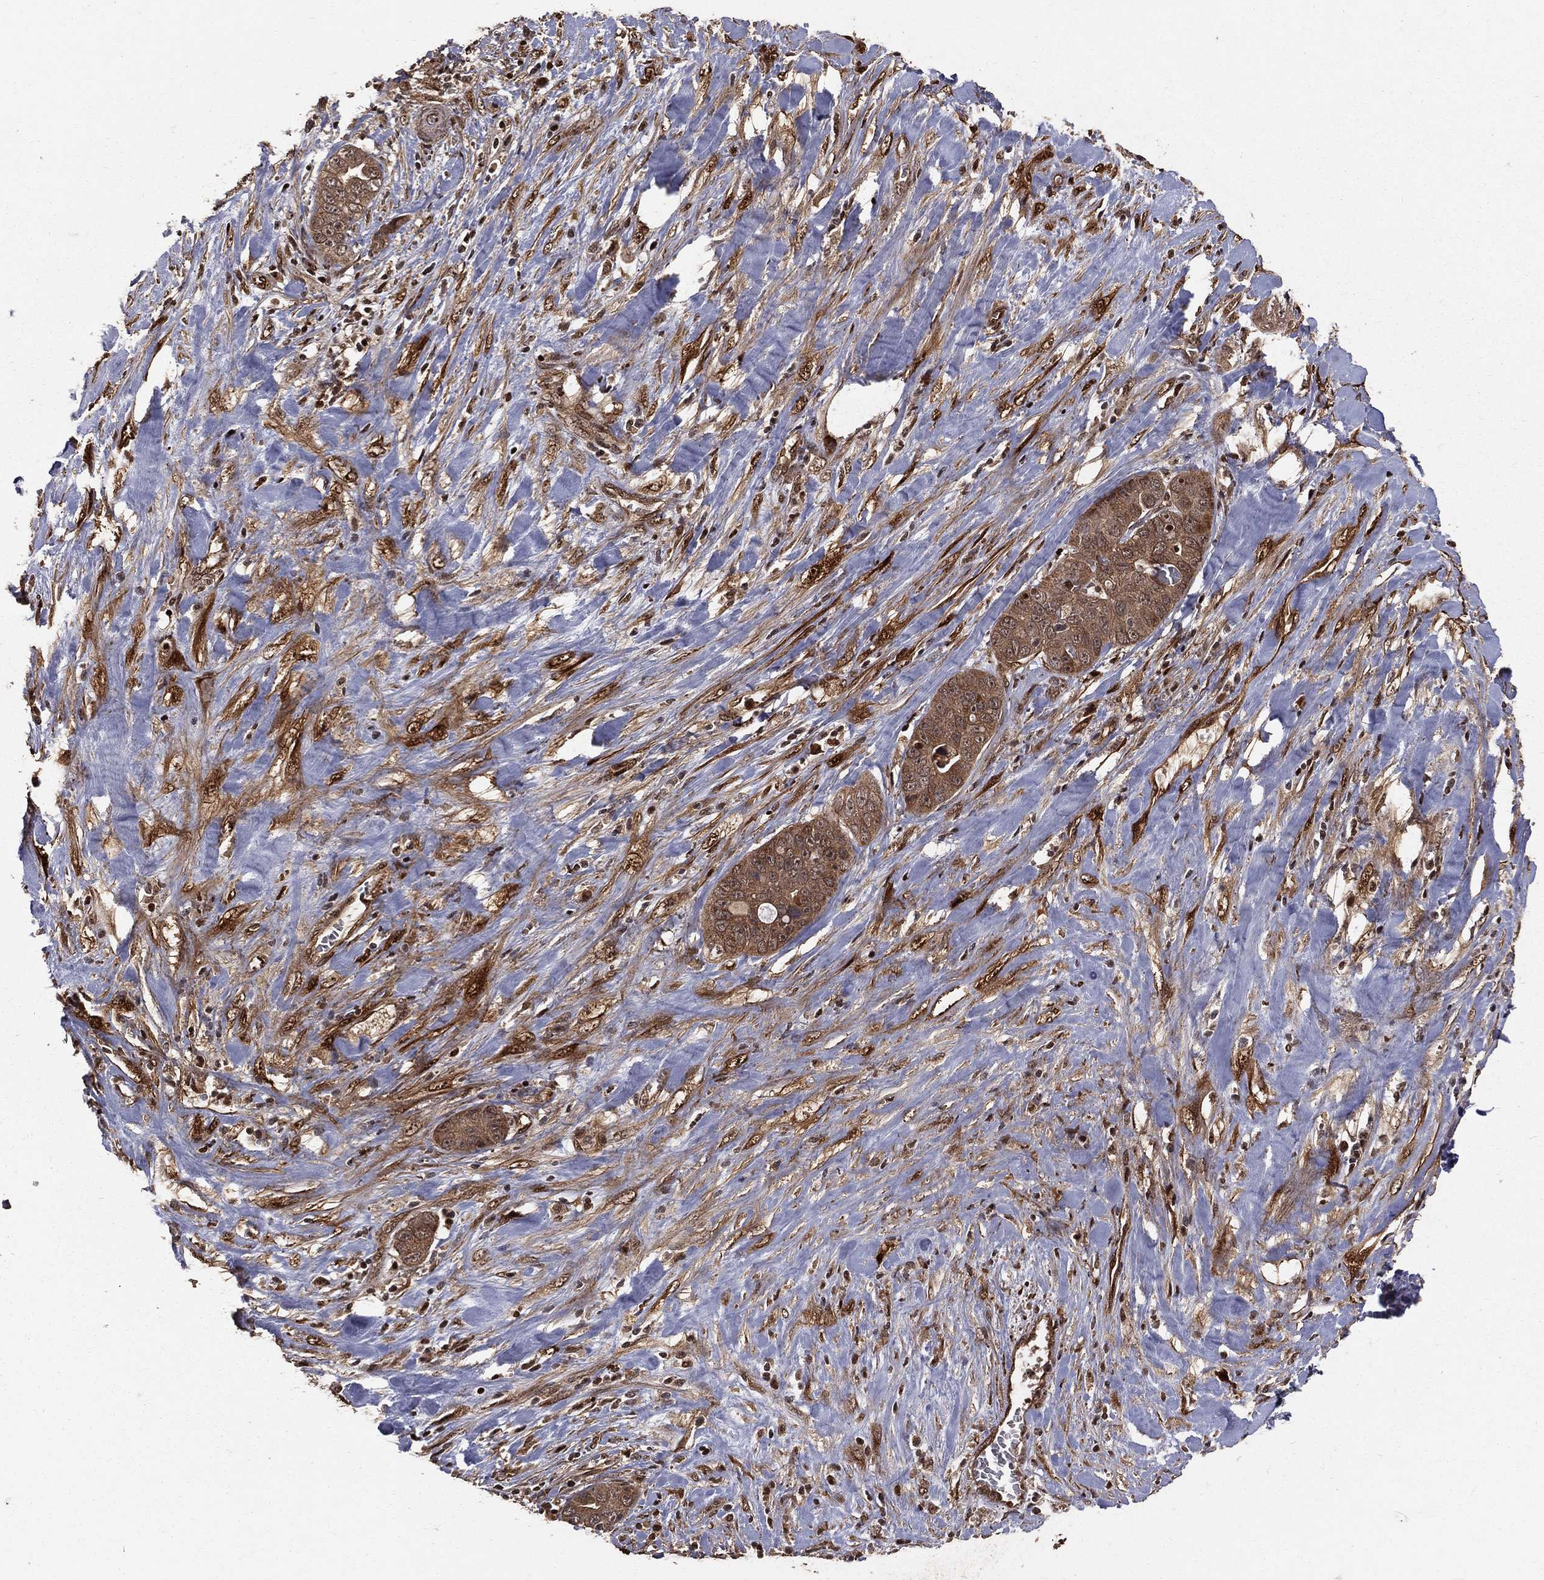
{"staining": {"intensity": "moderate", "quantity": ">75%", "location": "cytoplasmic/membranous"}, "tissue": "liver cancer", "cell_type": "Tumor cells", "image_type": "cancer", "snomed": [{"axis": "morphology", "description": "Cholangiocarcinoma"}, {"axis": "topography", "description": "Liver"}], "caption": "DAB (3,3'-diaminobenzidine) immunohistochemical staining of human liver cancer (cholangiocarcinoma) demonstrates moderate cytoplasmic/membranous protein positivity in approximately >75% of tumor cells. The staining was performed using DAB to visualize the protein expression in brown, while the nuclei were stained in blue with hematoxylin (Magnification: 20x).", "gene": "MAPK1", "patient": {"sex": "female", "age": 52}}